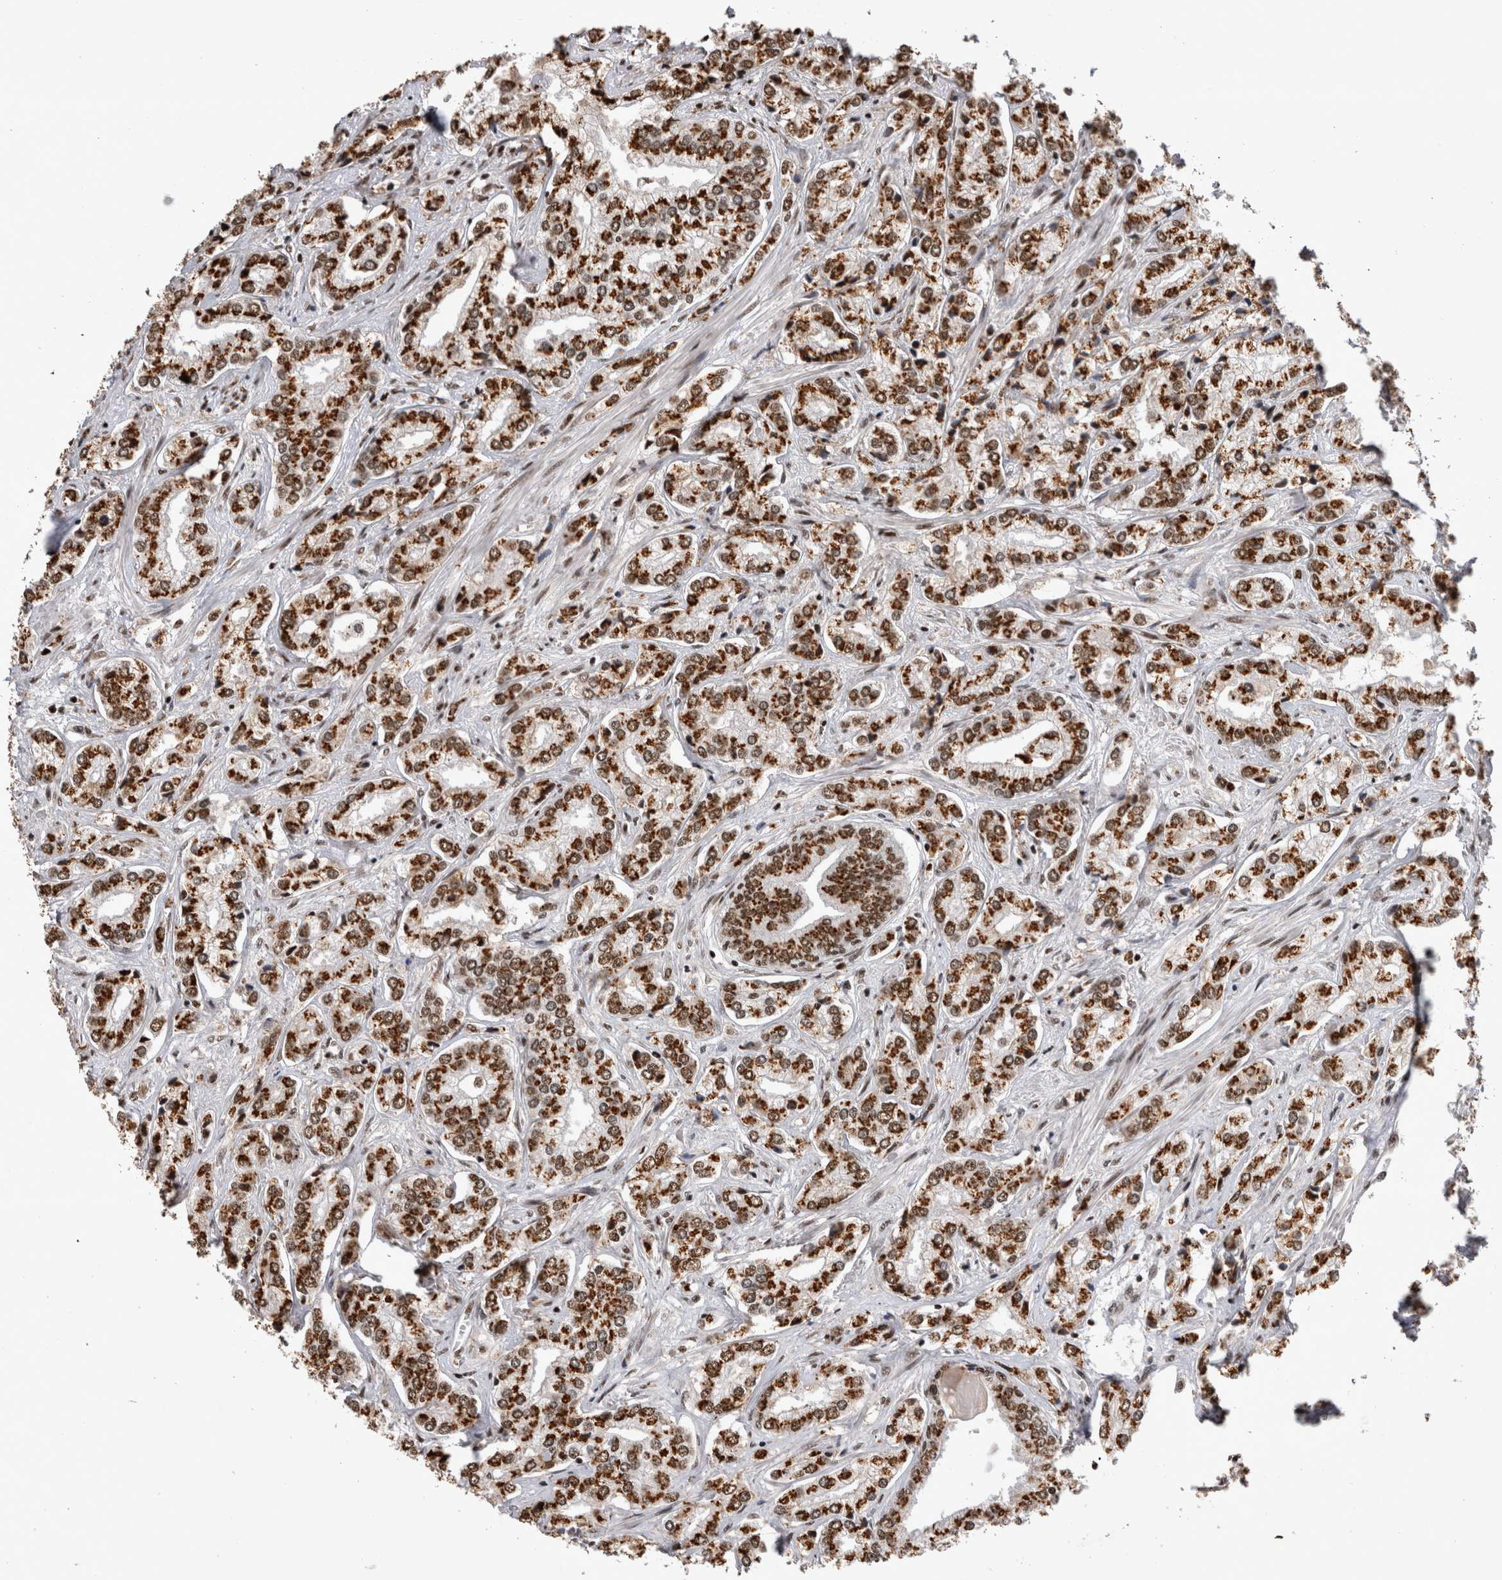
{"staining": {"intensity": "strong", "quantity": ">75%", "location": "cytoplasmic/membranous,nuclear"}, "tissue": "prostate cancer", "cell_type": "Tumor cells", "image_type": "cancer", "snomed": [{"axis": "morphology", "description": "Adenocarcinoma, High grade"}, {"axis": "topography", "description": "Prostate"}], "caption": "Brown immunohistochemical staining in human prostate adenocarcinoma (high-grade) demonstrates strong cytoplasmic/membranous and nuclear positivity in about >75% of tumor cells. Ihc stains the protein in brown and the nuclei are stained blue.", "gene": "EYA2", "patient": {"sex": "male", "age": 66}}